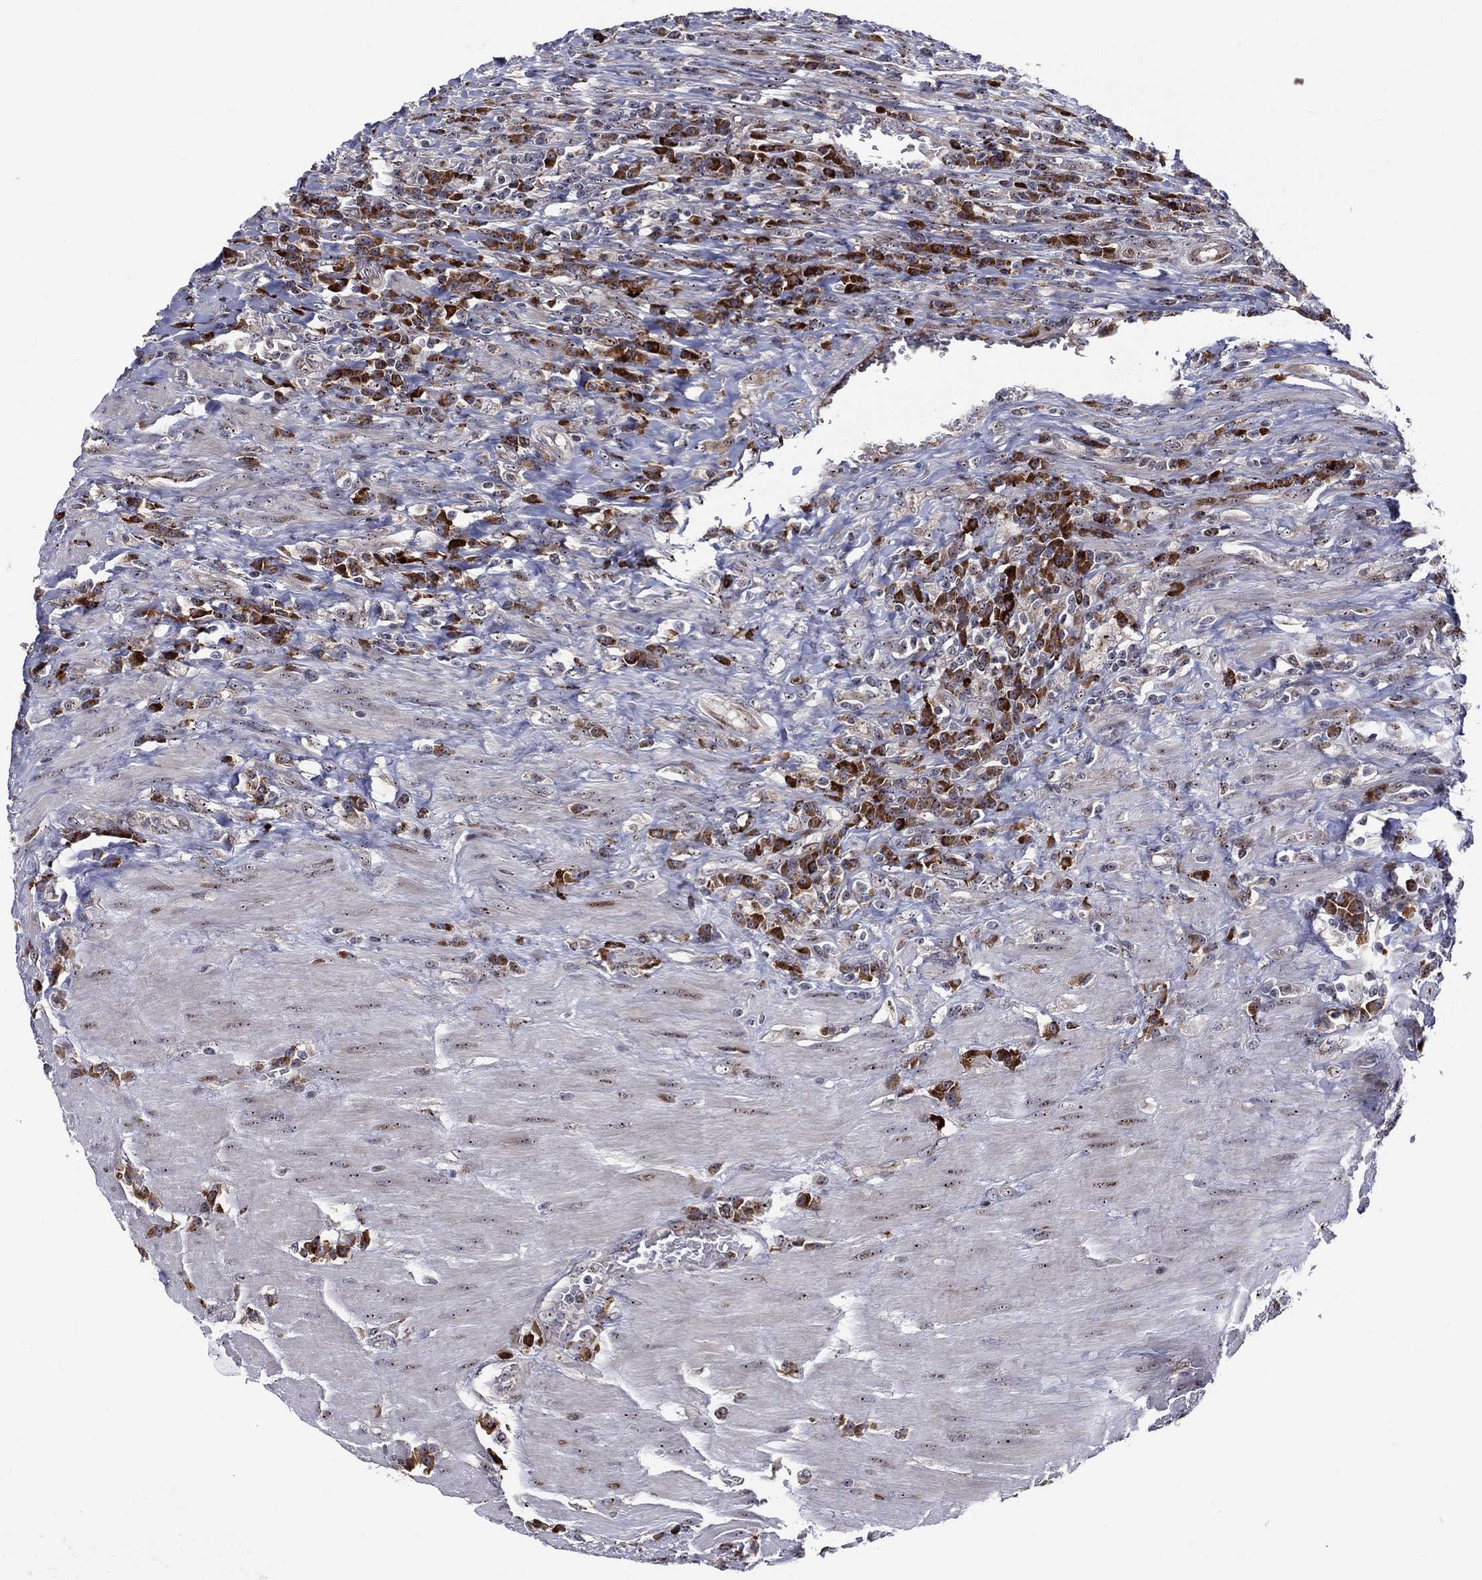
{"staining": {"intensity": "strong", "quantity": ">75%", "location": "cytoplasmic/membranous"}, "tissue": "colorectal cancer", "cell_type": "Tumor cells", "image_type": "cancer", "snomed": [{"axis": "morphology", "description": "Adenocarcinoma, NOS"}, {"axis": "topography", "description": "Colon"}], "caption": "IHC histopathology image of neoplastic tissue: colorectal cancer stained using immunohistochemistry exhibits high levels of strong protein expression localized specifically in the cytoplasmic/membranous of tumor cells, appearing as a cytoplasmic/membranous brown color.", "gene": "VHL", "patient": {"sex": "female", "age": 86}}